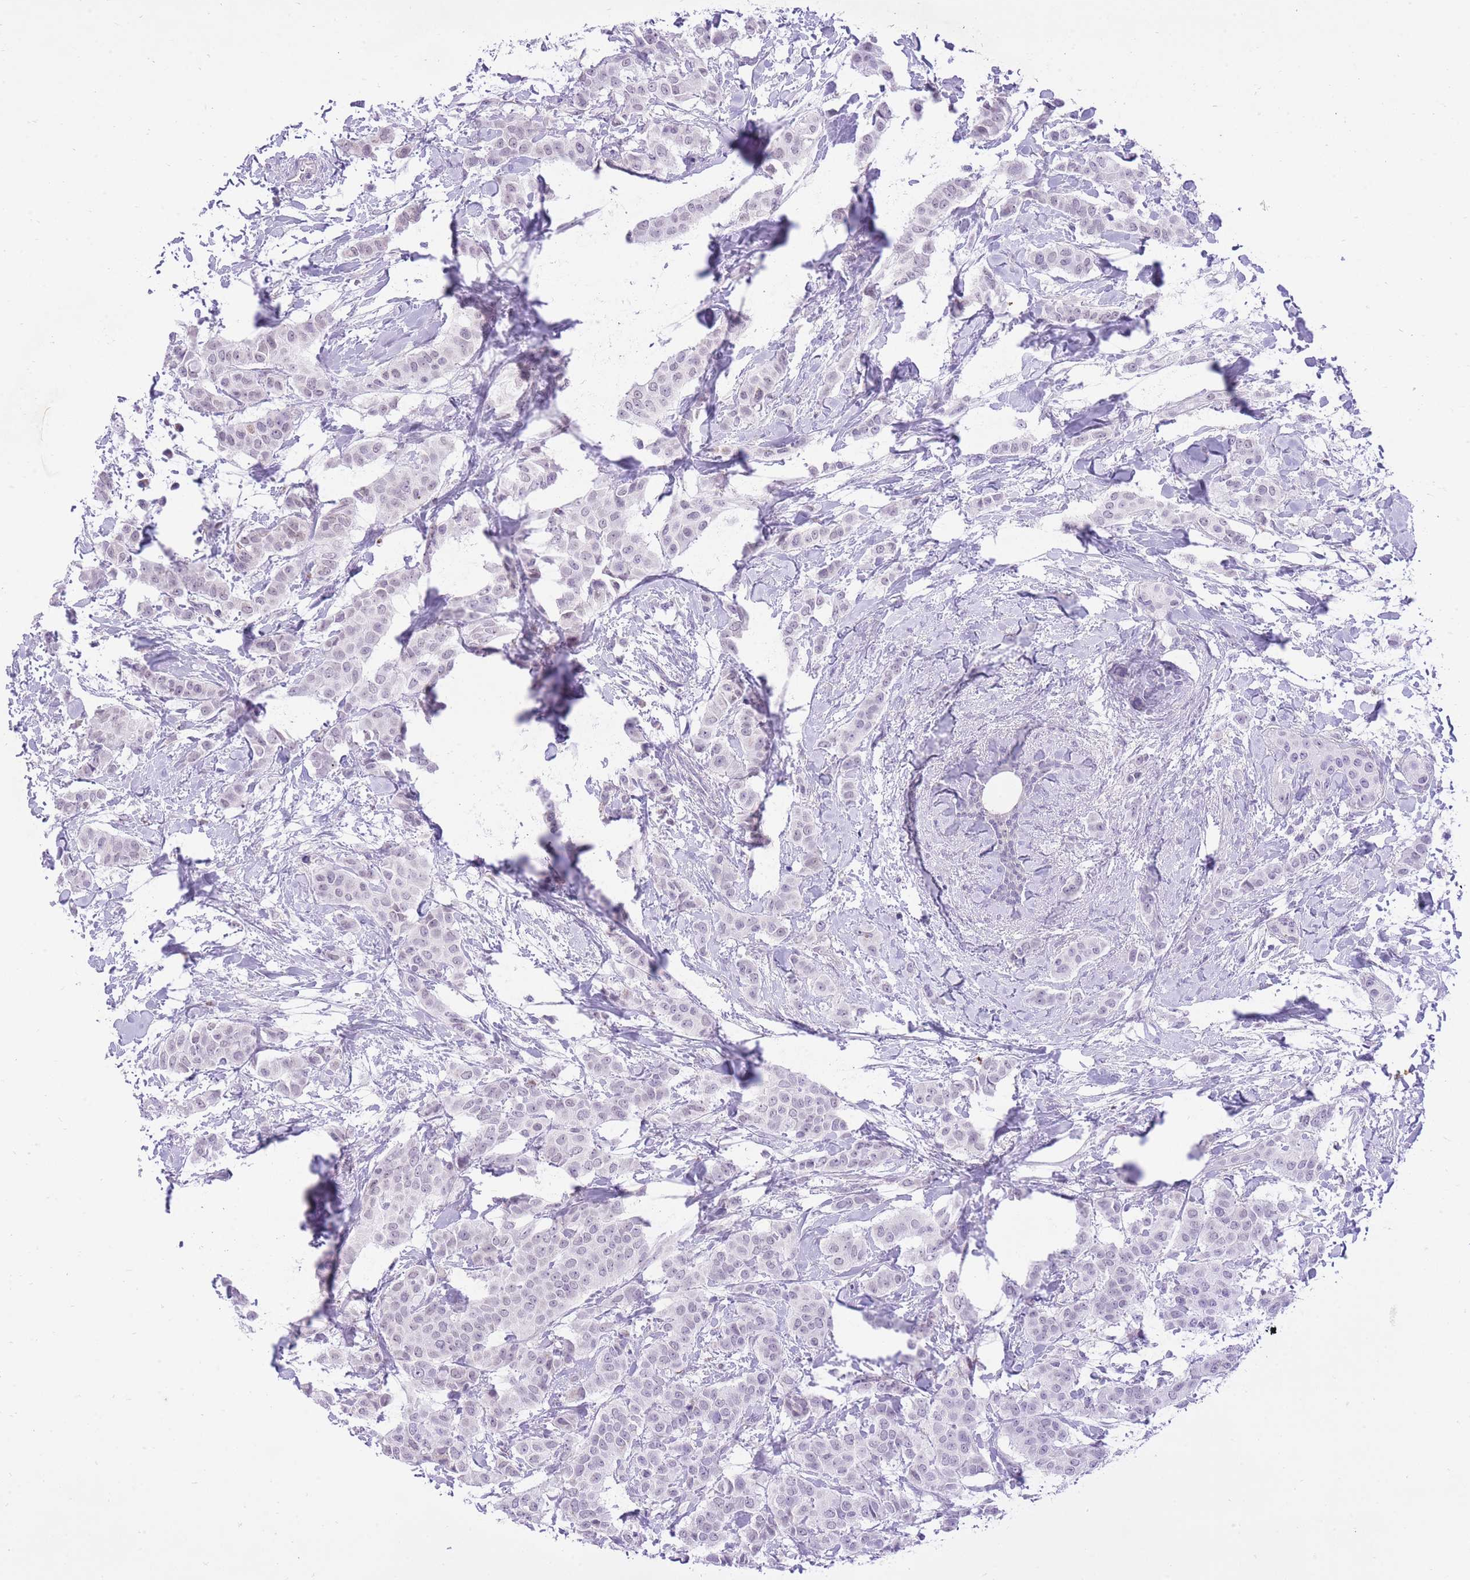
{"staining": {"intensity": "negative", "quantity": "none", "location": "none"}, "tissue": "breast cancer", "cell_type": "Tumor cells", "image_type": "cancer", "snomed": [{"axis": "morphology", "description": "Duct carcinoma"}, {"axis": "topography", "description": "Breast"}], "caption": "Immunohistochemistry (IHC) micrograph of human breast infiltrating ductal carcinoma stained for a protein (brown), which shows no staining in tumor cells.", "gene": "DENND2D", "patient": {"sex": "female", "age": 40}}